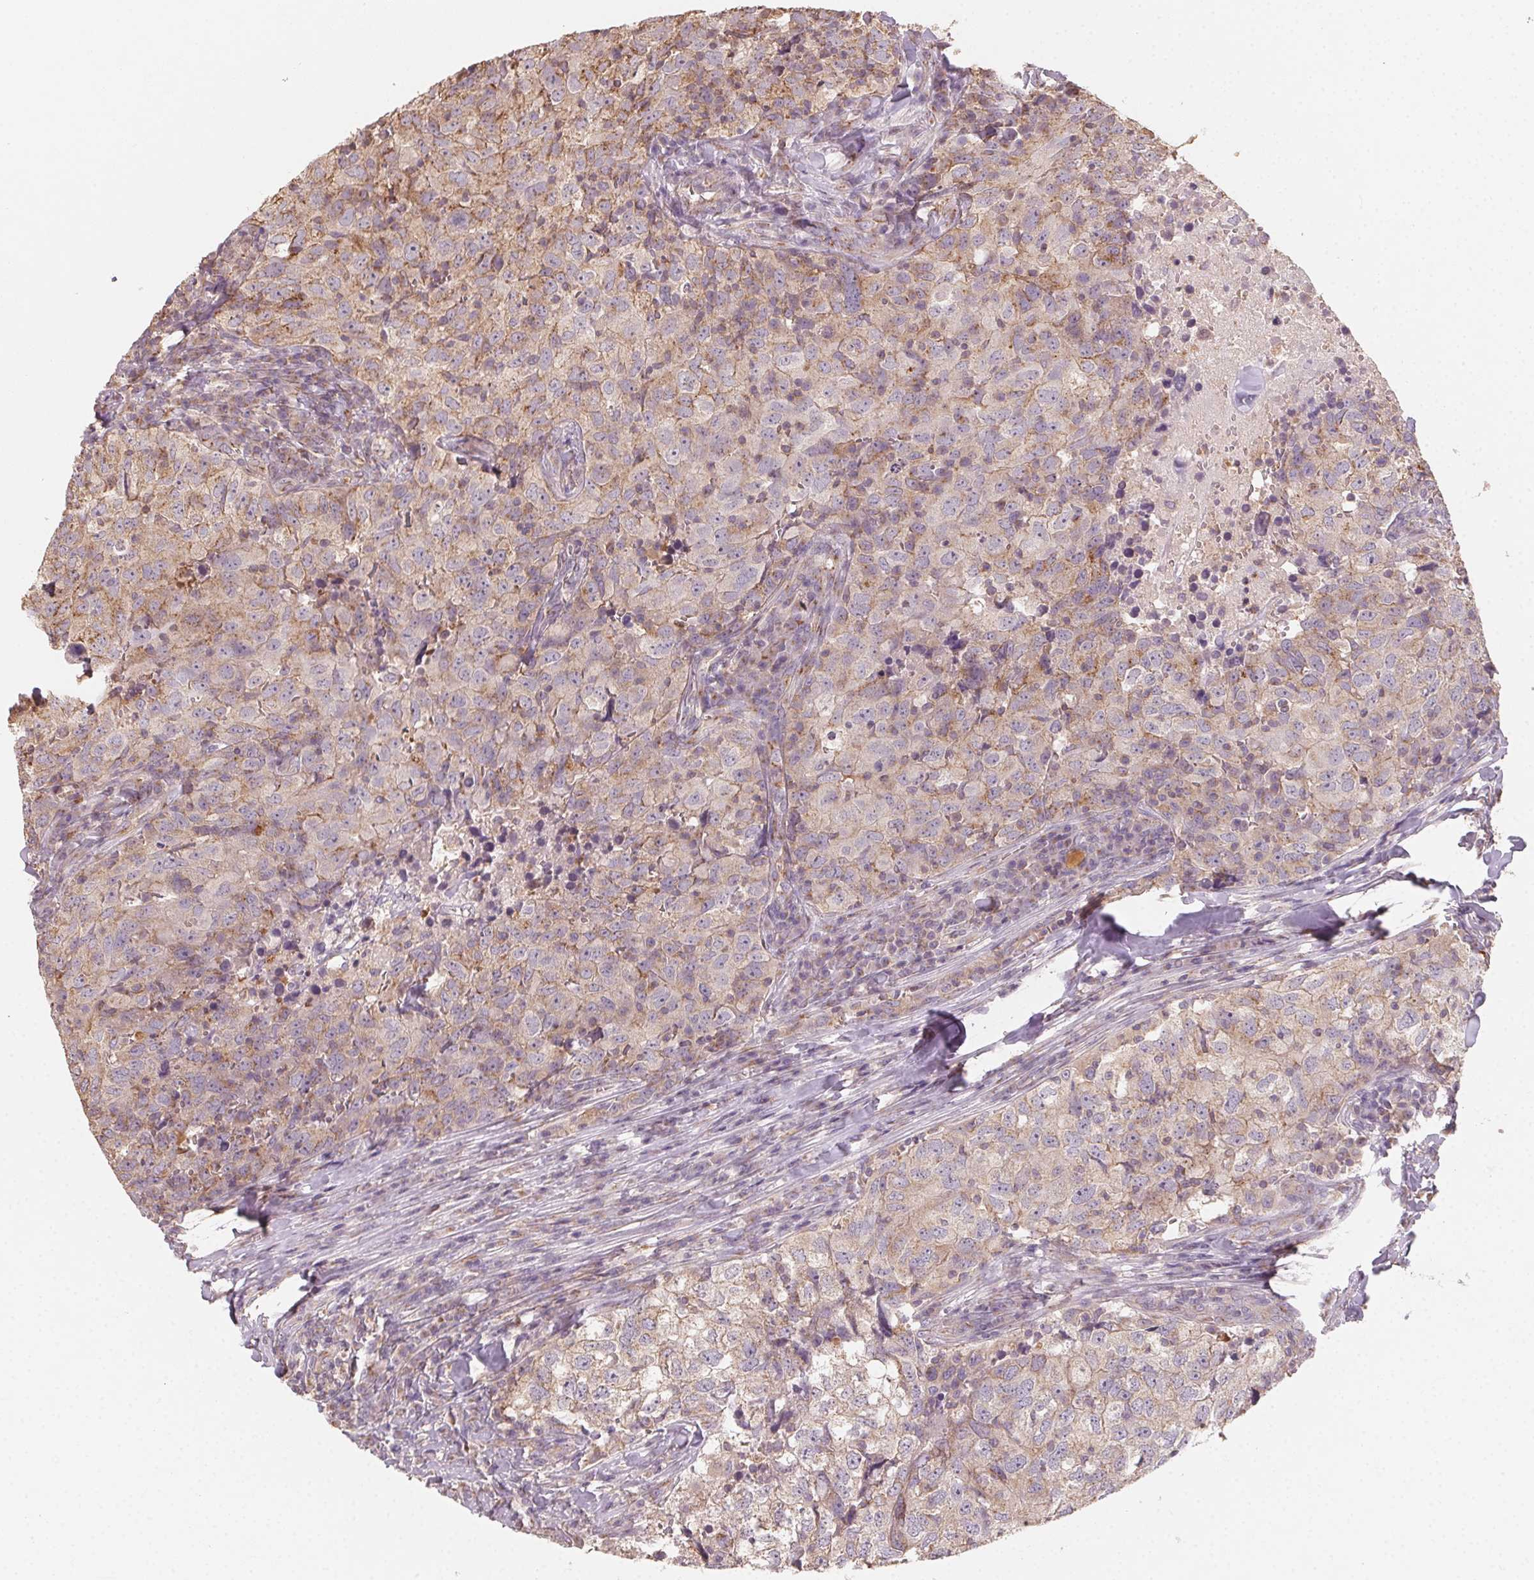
{"staining": {"intensity": "weak", "quantity": "25%-75%", "location": "cytoplasmic/membranous"}, "tissue": "breast cancer", "cell_type": "Tumor cells", "image_type": "cancer", "snomed": [{"axis": "morphology", "description": "Duct carcinoma"}, {"axis": "topography", "description": "Breast"}], "caption": "Breast invasive ductal carcinoma stained with a protein marker exhibits weak staining in tumor cells.", "gene": "AP1S1", "patient": {"sex": "female", "age": 30}}